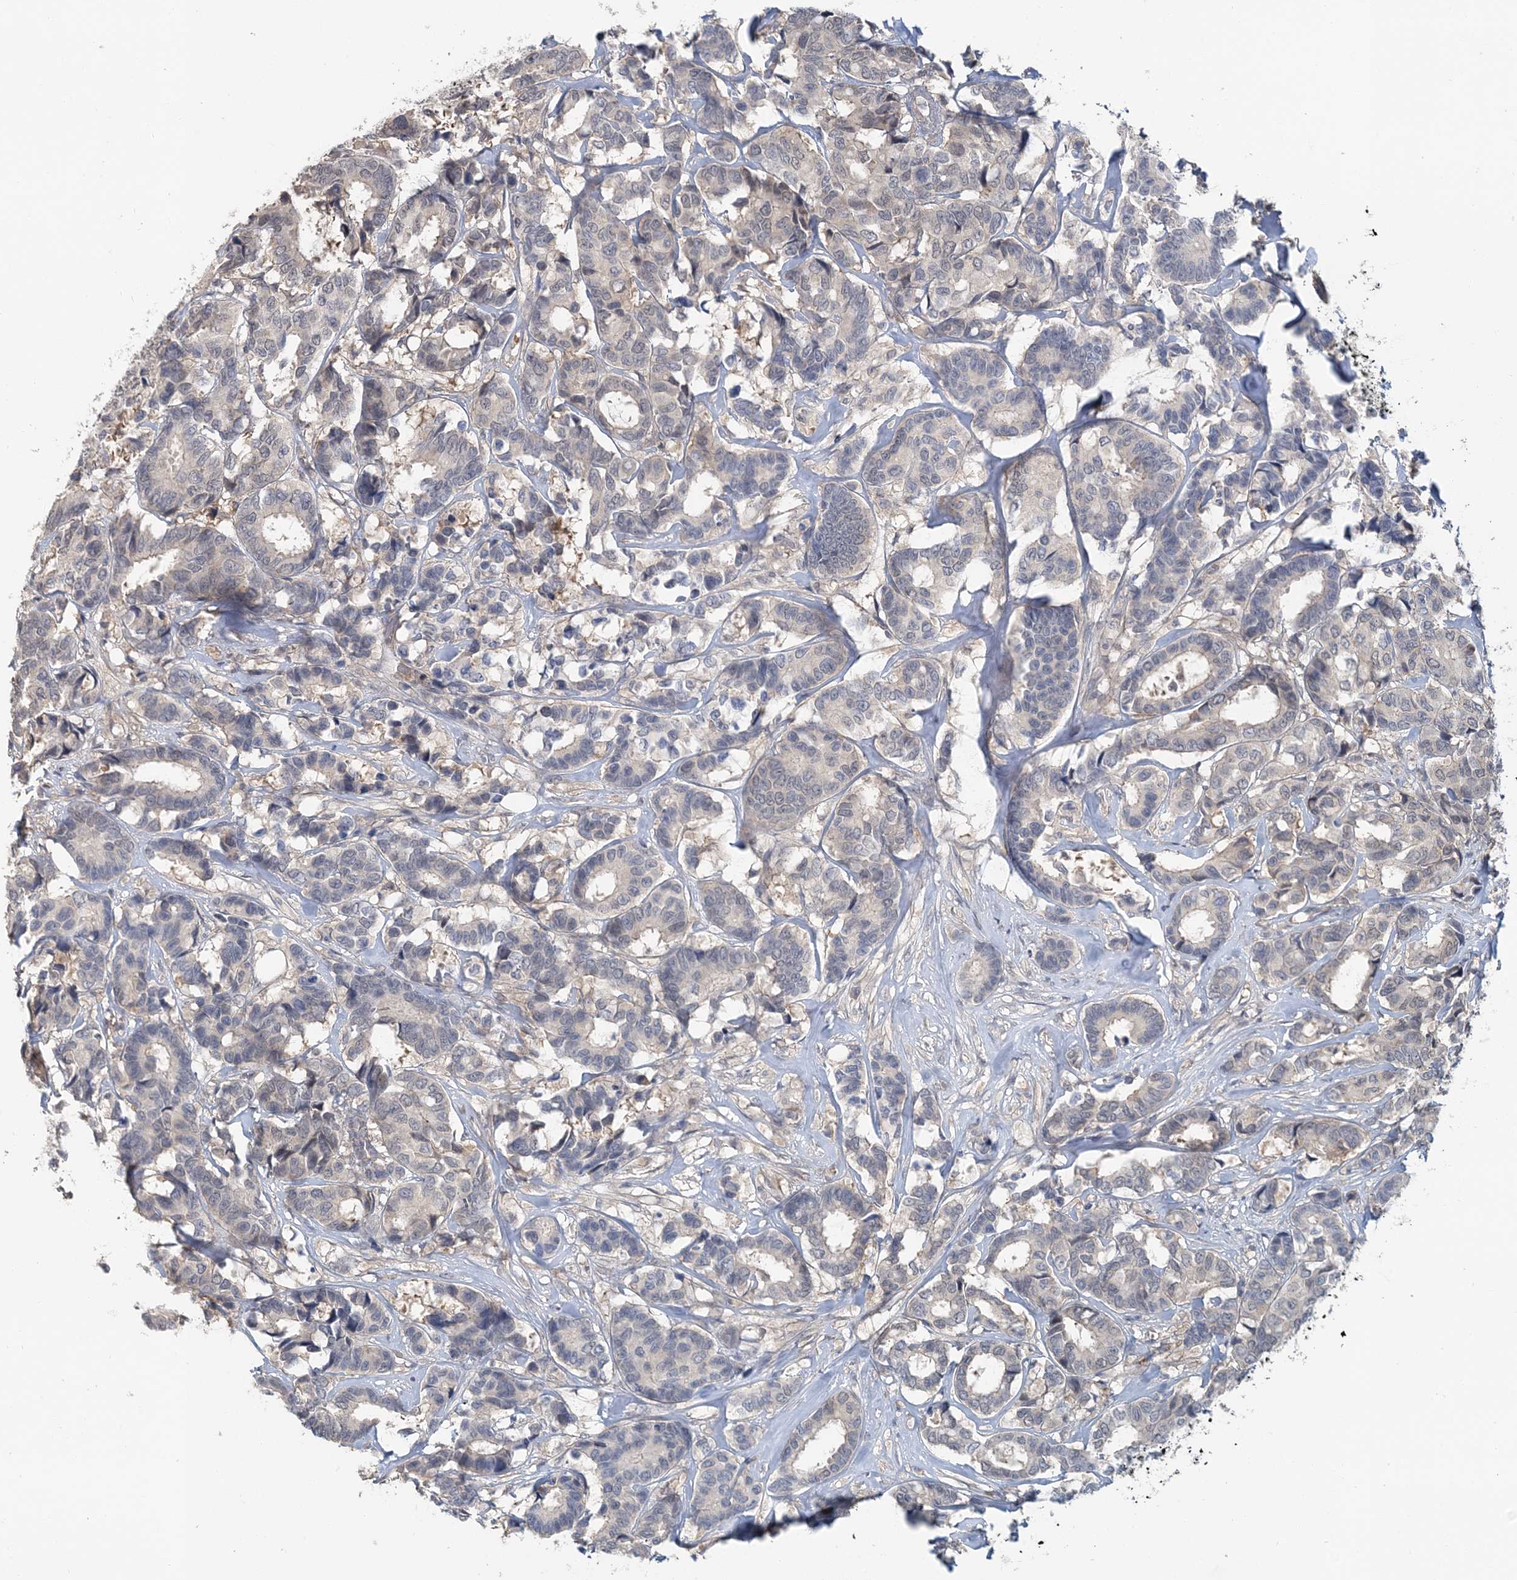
{"staining": {"intensity": "weak", "quantity": "<25%", "location": "cytoplasmic/membranous"}, "tissue": "breast cancer", "cell_type": "Tumor cells", "image_type": "cancer", "snomed": [{"axis": "morphology", "description": "Duct carcinoma"}, {"axis": "topography", "description": "Breast"}], "caption": "Immunohistochemistry image of human breast infiltrating ductal carcinoma stained for a protein (brown), which demonstrates no staining in tumor cells.", "gene": "RNF25", "patient": {"sex": "female", "age": 87}}